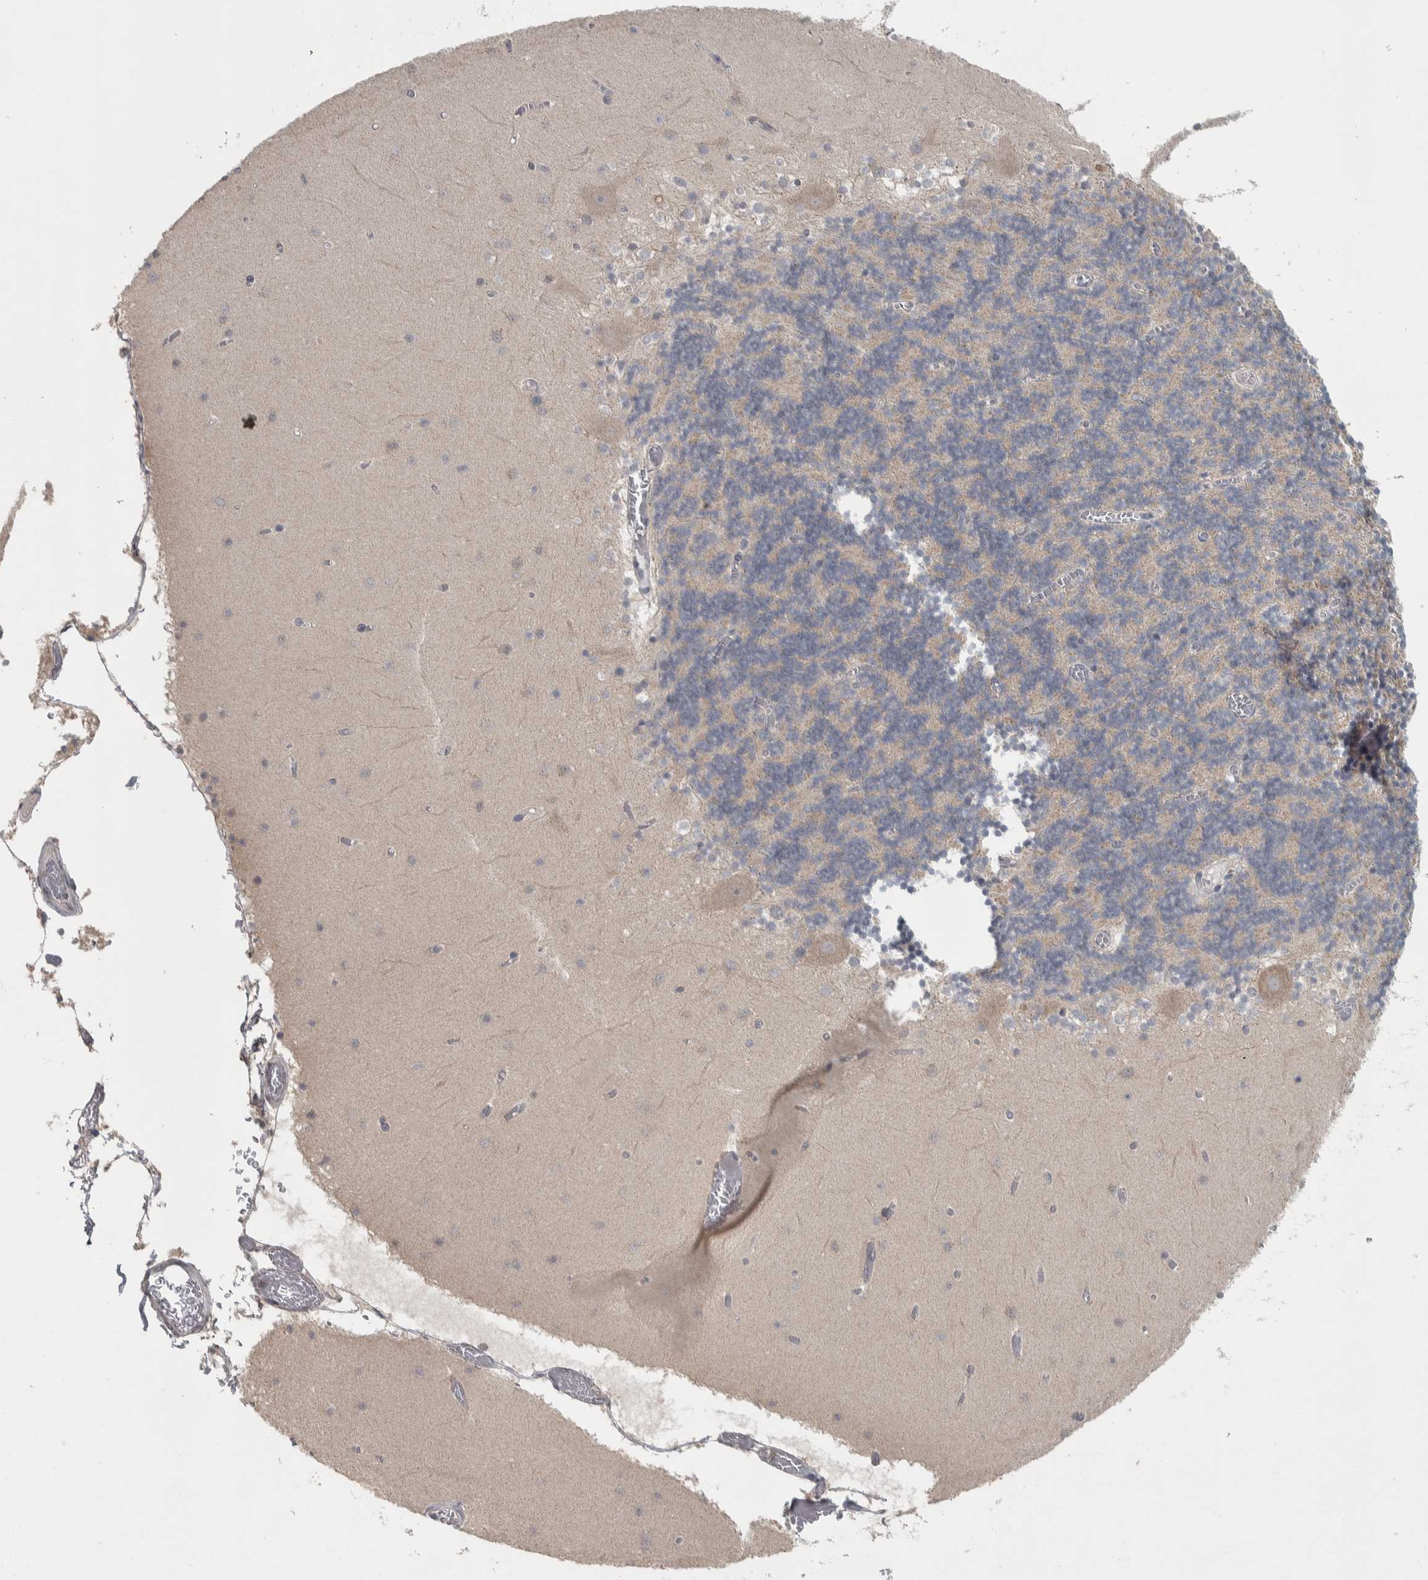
{"staining": {"intensity": "weak", "quantity": "<25%", "location": "cytoplasmic/membranous"}, "tissue": "cerebellum", "cell_type": "Cells in granular layer", "image_type": "normal", "snomed": [{"axis": "morphology", "description": "Normal tissue, NOS"}, {"axis": "topography", "description": "Cerebellum"}], "caption": "Cells in granular layer show no significant protein staining in unremarkable cerebellum. (DAB immunohistochemistry (IHC) with hematoxylin counter stain).", "gene": "SRP68", "patient": {"sex": "female", "age": 28}}